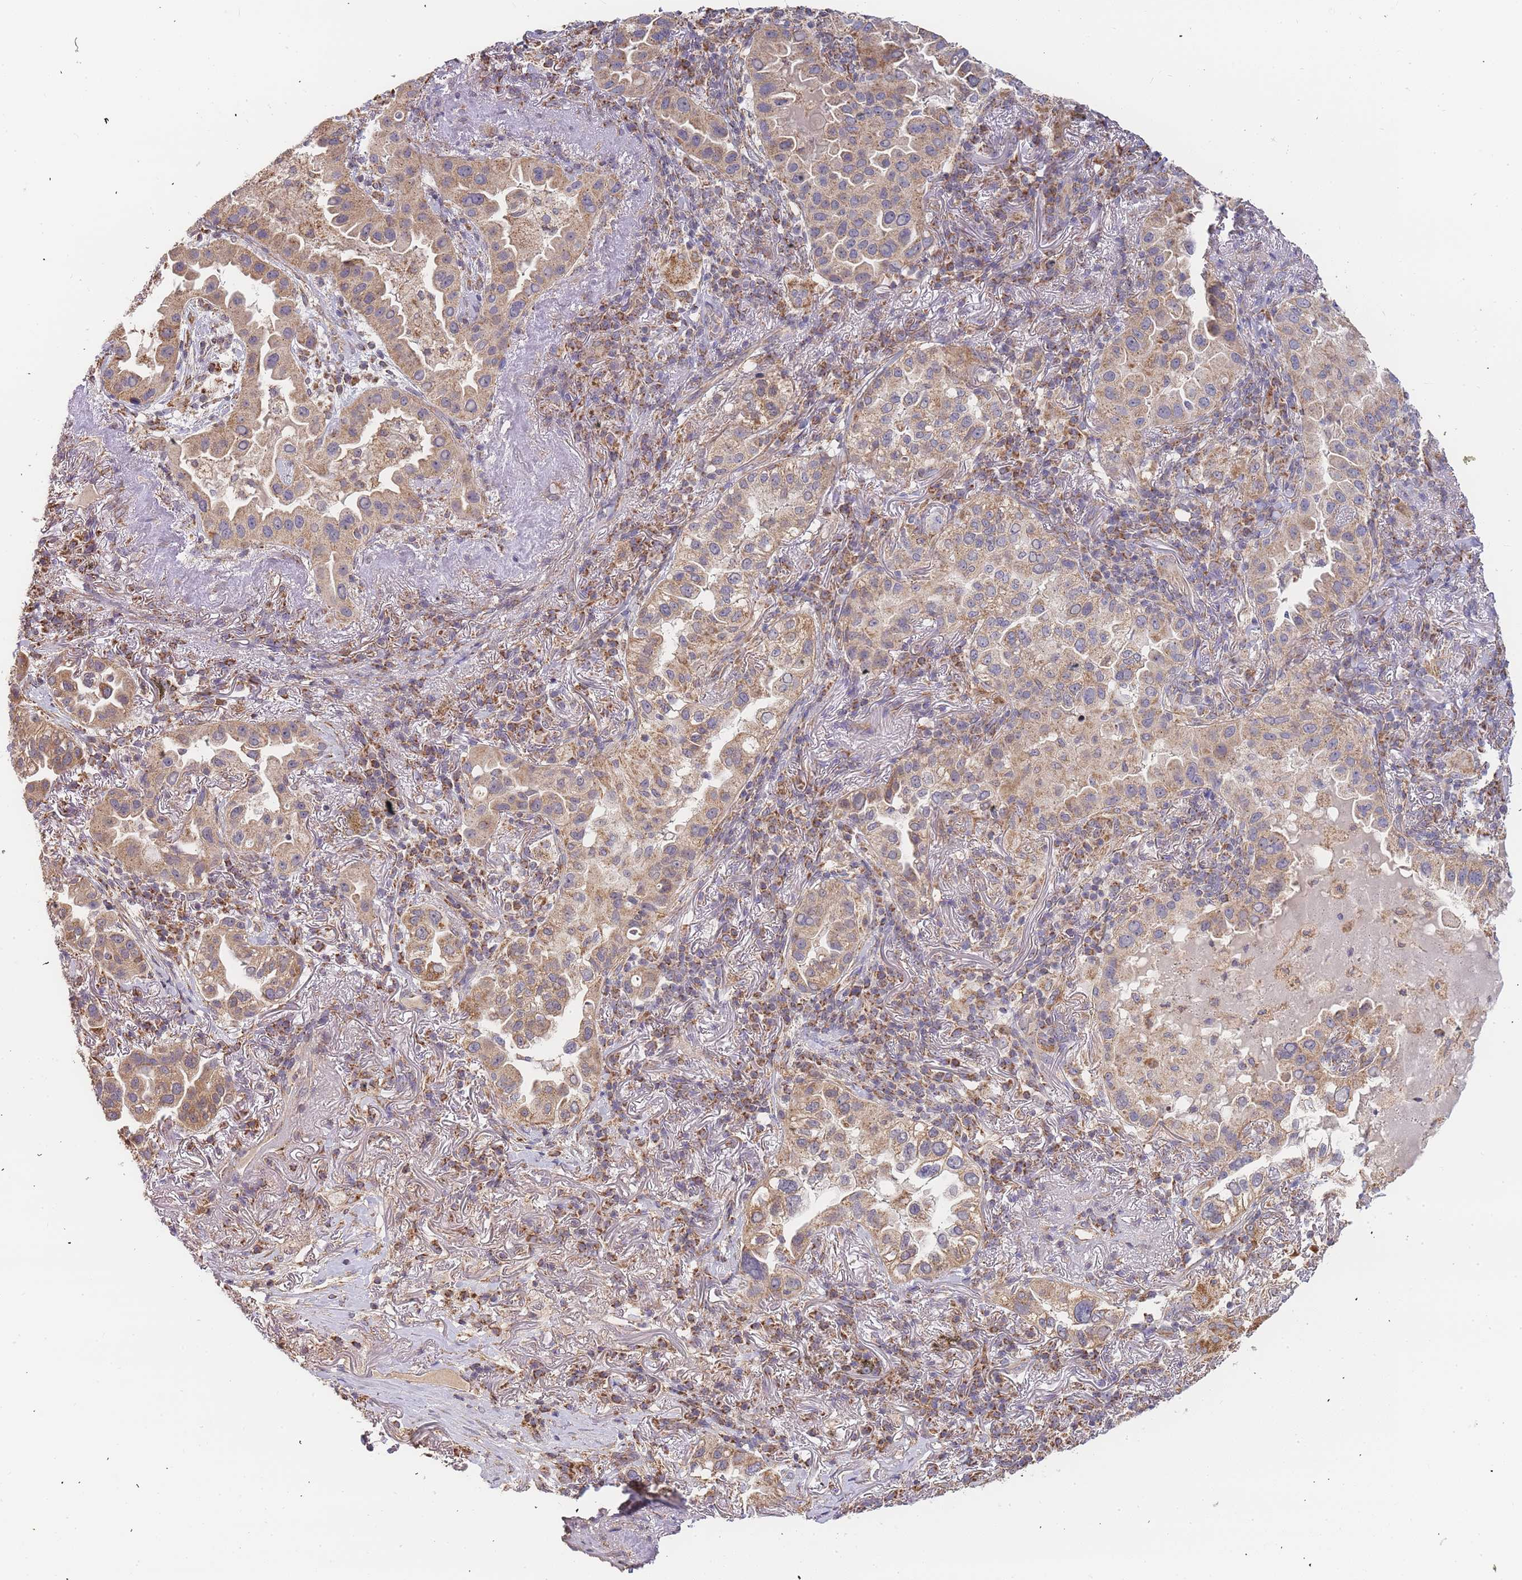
{"staining": {"intensity": "moderate", "quantity": ">75%", "location": "cytoplasmic/membranous"}, "tissue": "lung cancer", "cell_type": "Tumor cells", "image_type": "cancer", "snomed": [{"axis": "morphology", "description": "Adenocarcinoma, NOS"}, {"axis": "topography", "description": "Lung"}], "caption": "Human lung cancer stained with a protein marker displays moderate staining in tumor cells.", "gene": "ADCY9", "patient": {"sex": "female", "age": 69}}